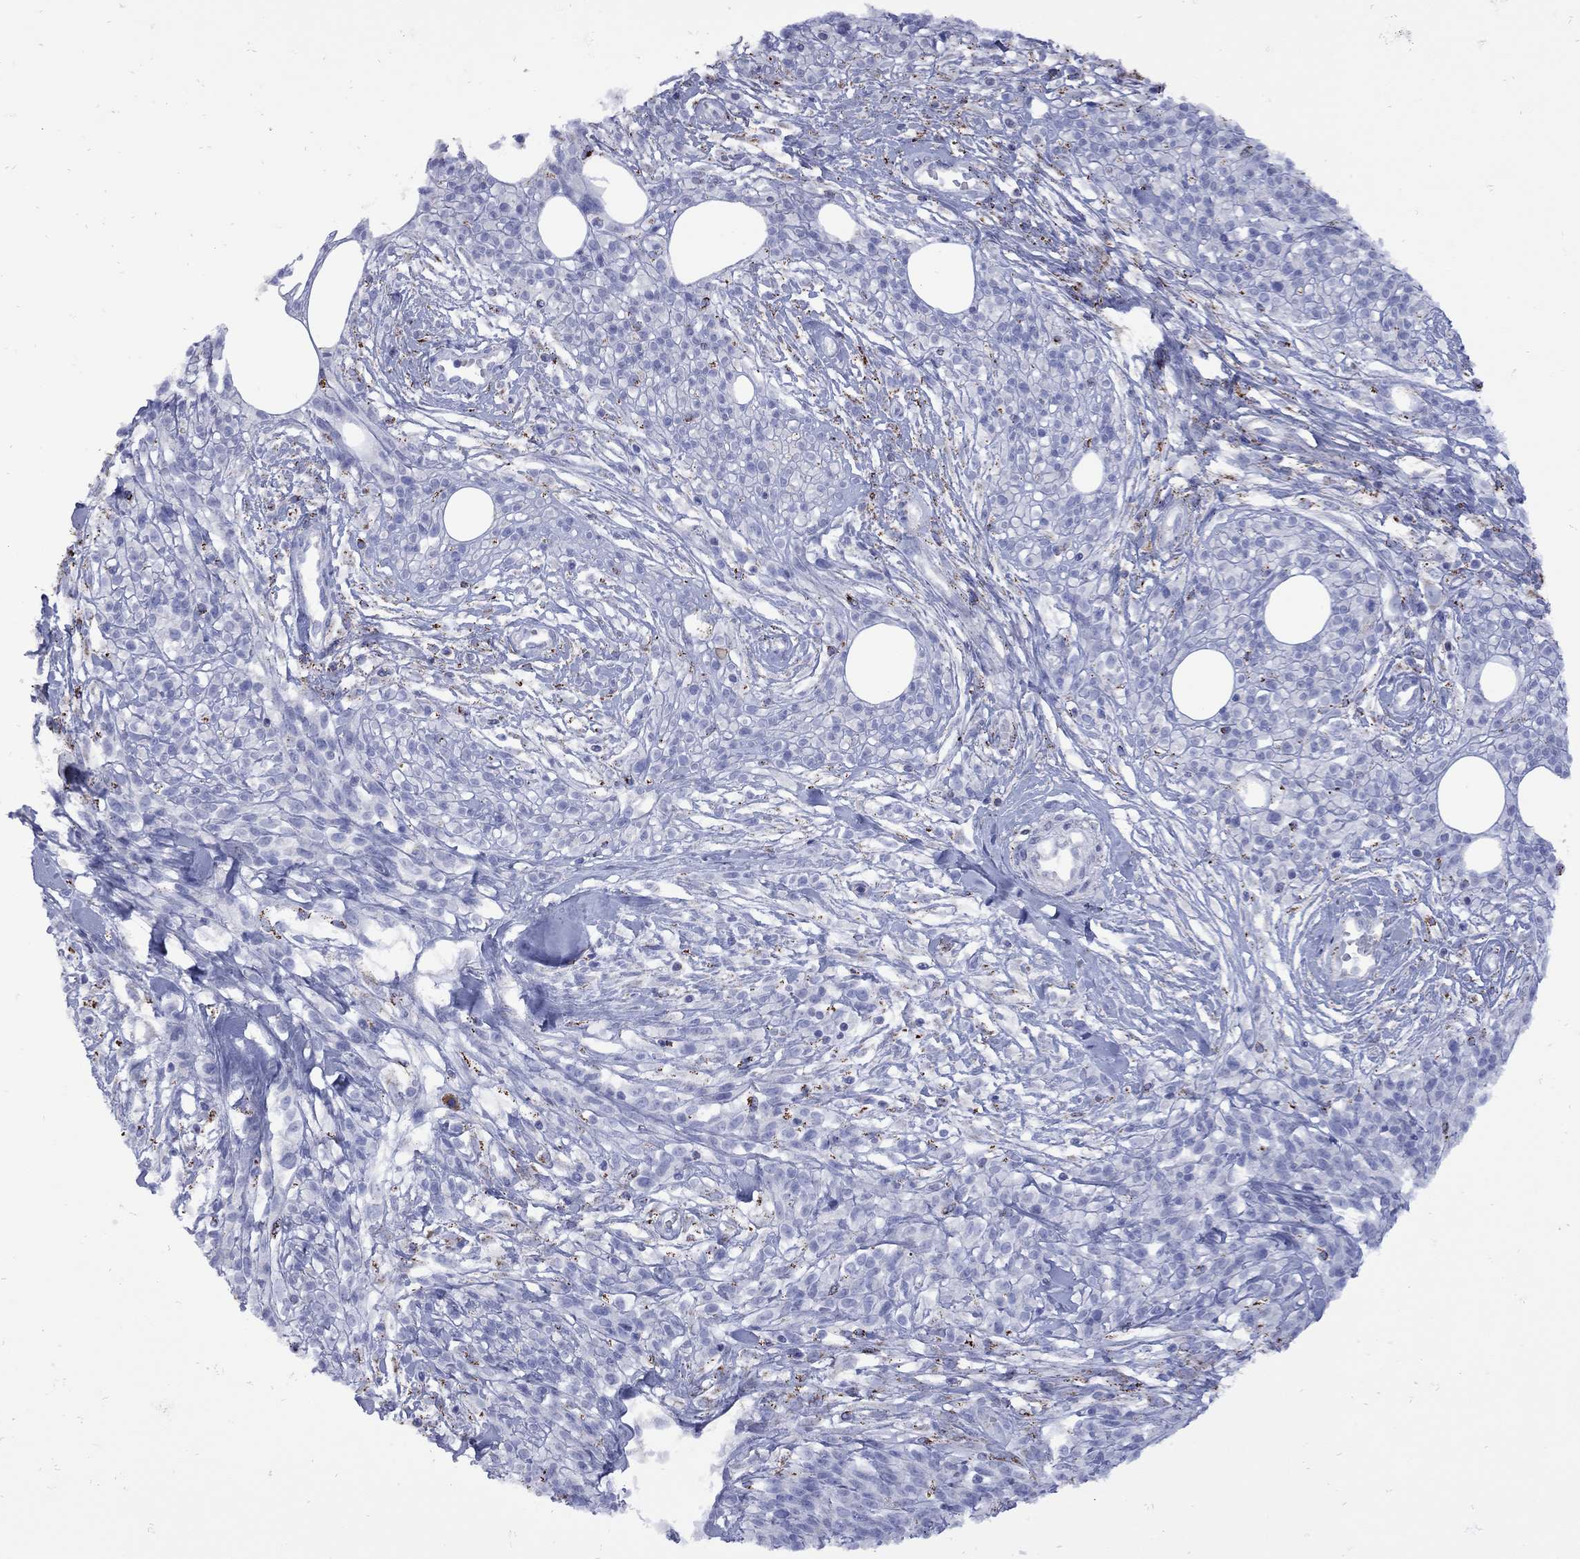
{"staining": {"intensity": "negative", "quantity": "none", "location": "none"}, "tissue": "melanoma", "cell_type": "Tumor cells", "image_type": "cancer", "snomed": [{"axis": "morphology", "description": "Malignant melanoma, NOS"}, {"axis": "topography", "description": "Skin"}, {"axis": "topography", "description": "Skin of trunk"}], "caption": "Immunohistochemistry photomicrograph of human melanoma stained for a protein (brown), which demonstrates no staining in tumor cells. Nuclei are stained in blue.", "gene": "SESTD1", "patient": {"sex": "male", "age": 74}}